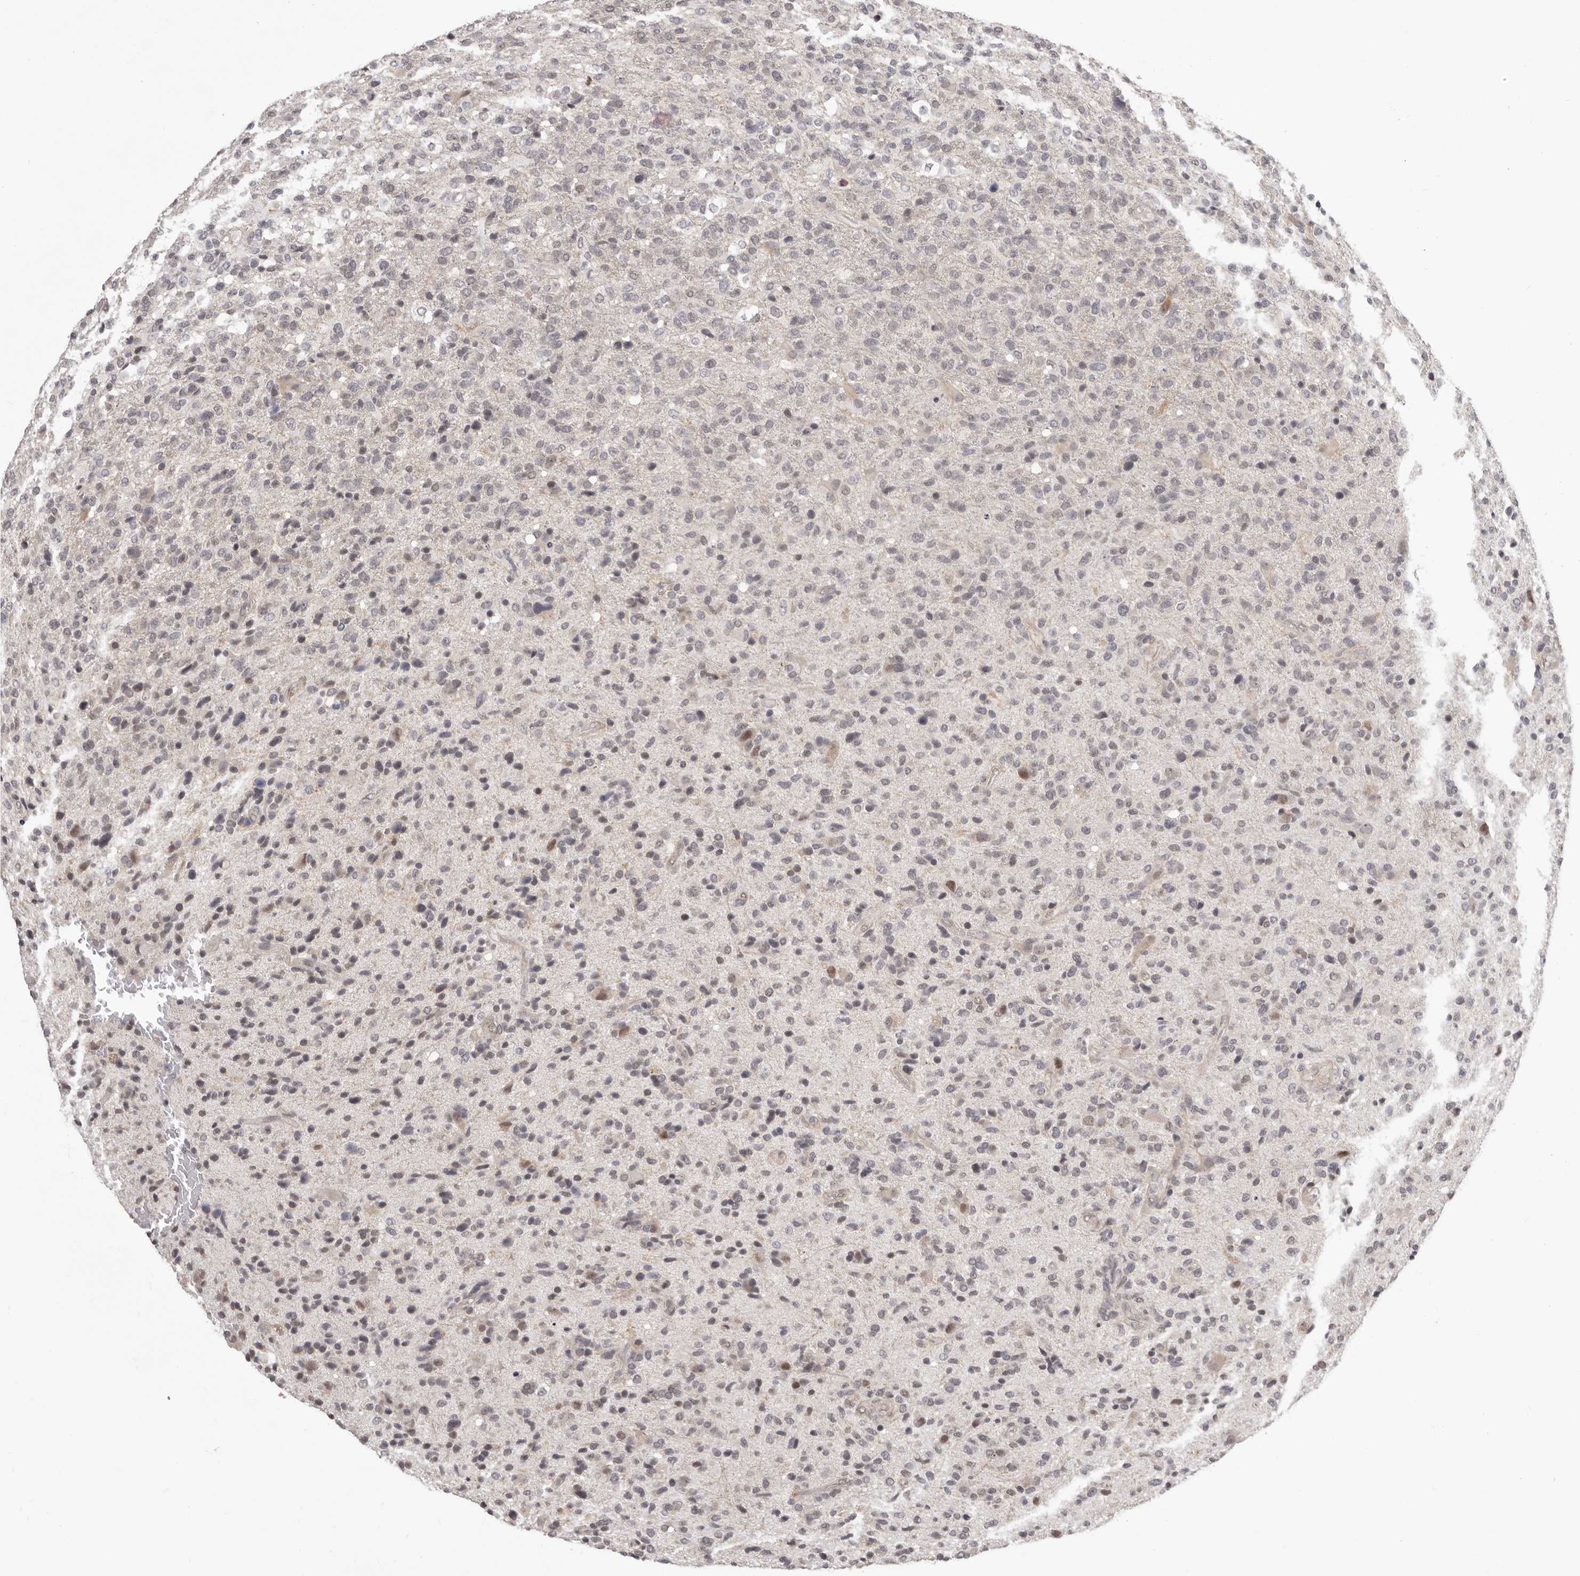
{"staining": {"intensity": "weak", "quantity": "25%-75%", "location": "nuclear"}, "tissue": "glioma", "cell_type": "Tumor cells", "image_type": "cancer", "snomed": [{"axis": "morphology", "description": "Glioma, malignant, High grade"}, {"axis": "topography", "description": "Brain"}], "caption": "Glioma was stained to show a protein in brown. There is low levels of weak nuclear staining in about 25%-75% of tumor cells.", "gene": "RNF2", "patient": {"sex": "male", "age": 72}}